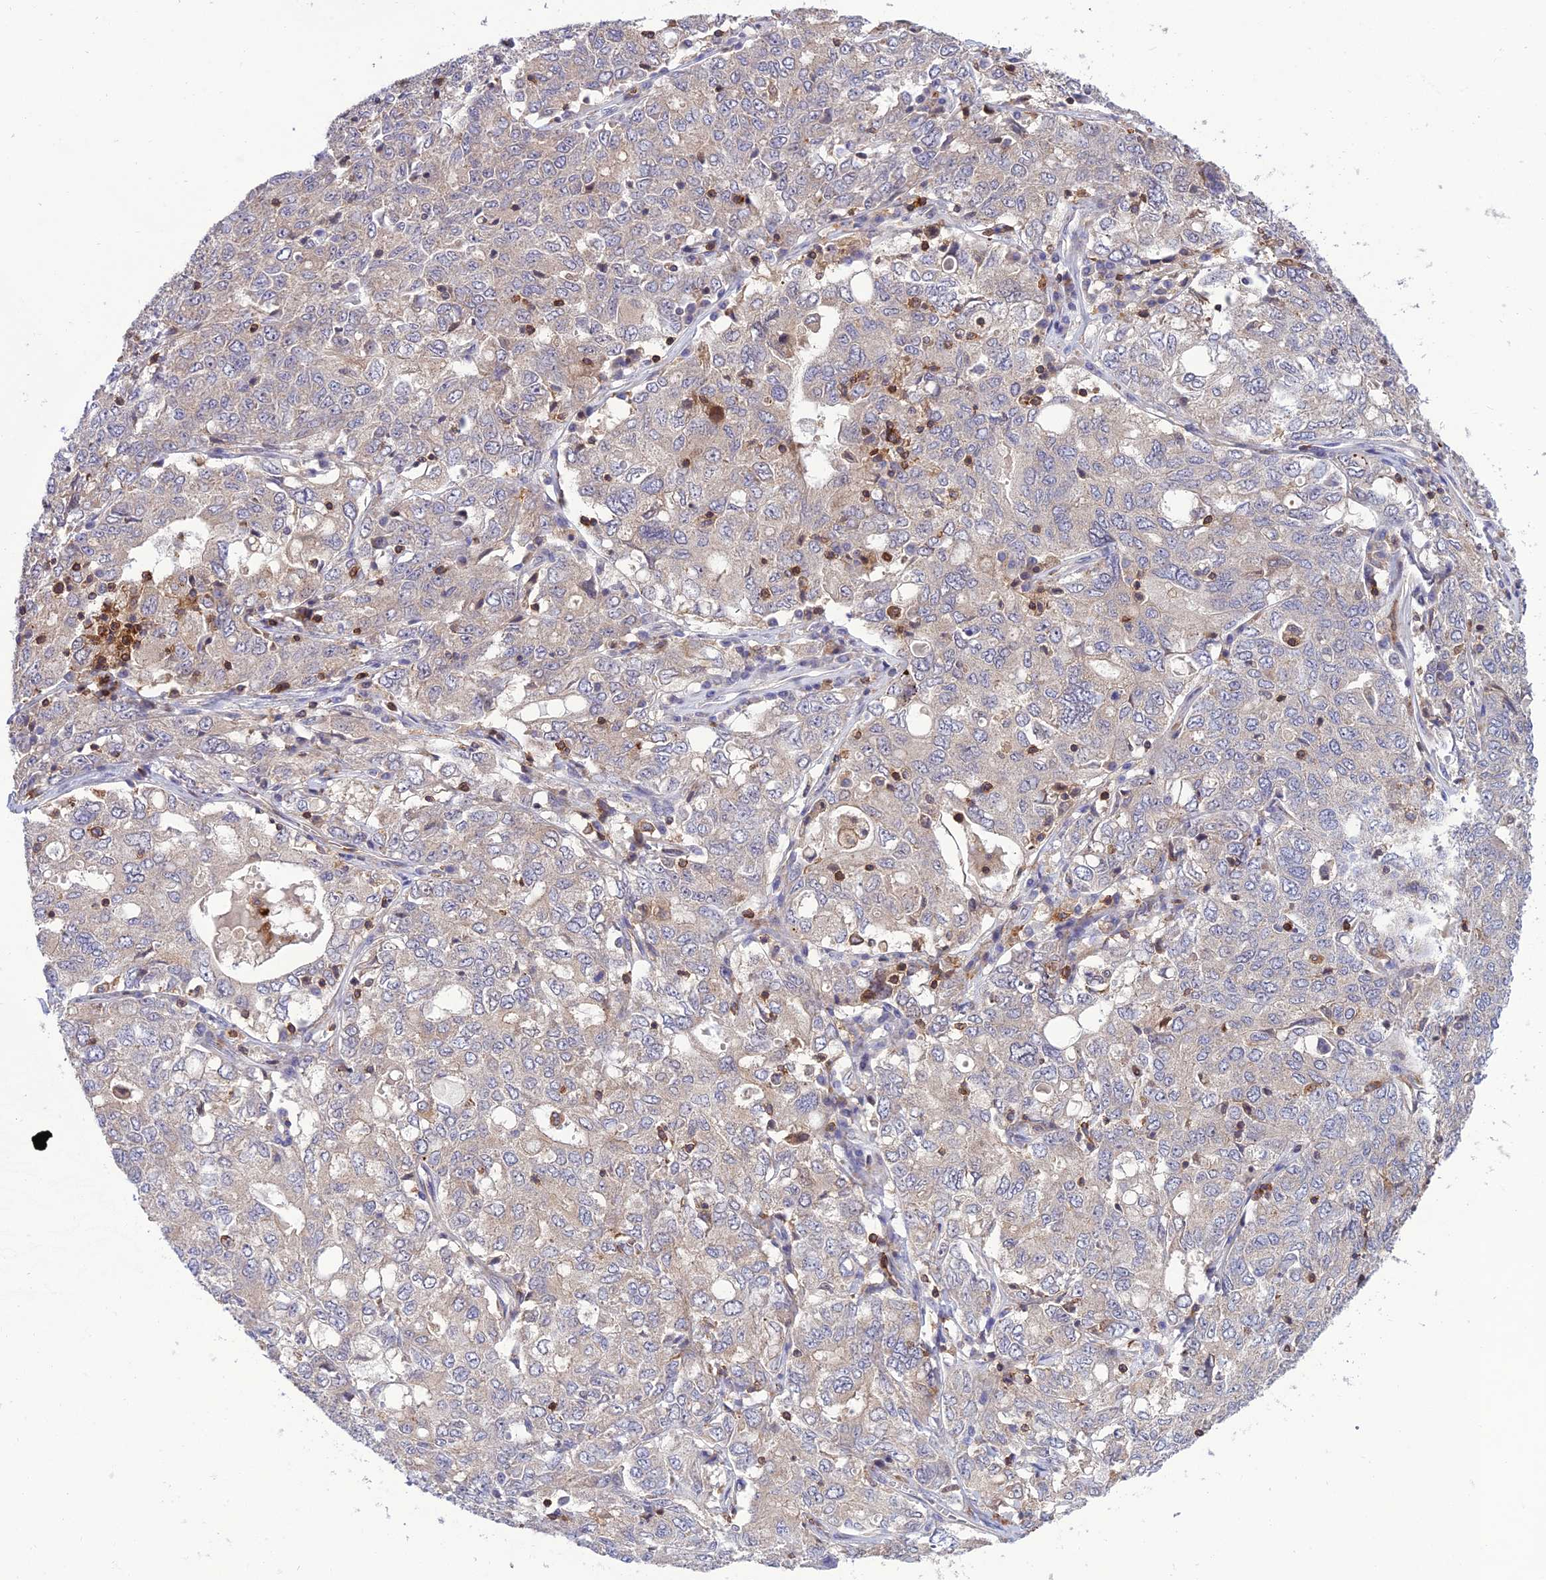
{"staining": {"intensity": "negative", "quantity": "none", "location": "none"}, "tissue": "ovarian cancer", "cell_type": "Tumor cells", "image_type": "cancer", "snomed": [{"axis": "morphology", "description": "Carcinoma, endometroid"}, {"axis": "topography", "description": "Ovary"}], "caption": "Tumor cells show no significant protein expression in ovarian cancer (endometroid carcinoma).", "gene": "FAM76A", "patient": {"sex": "female", "age": 62}}